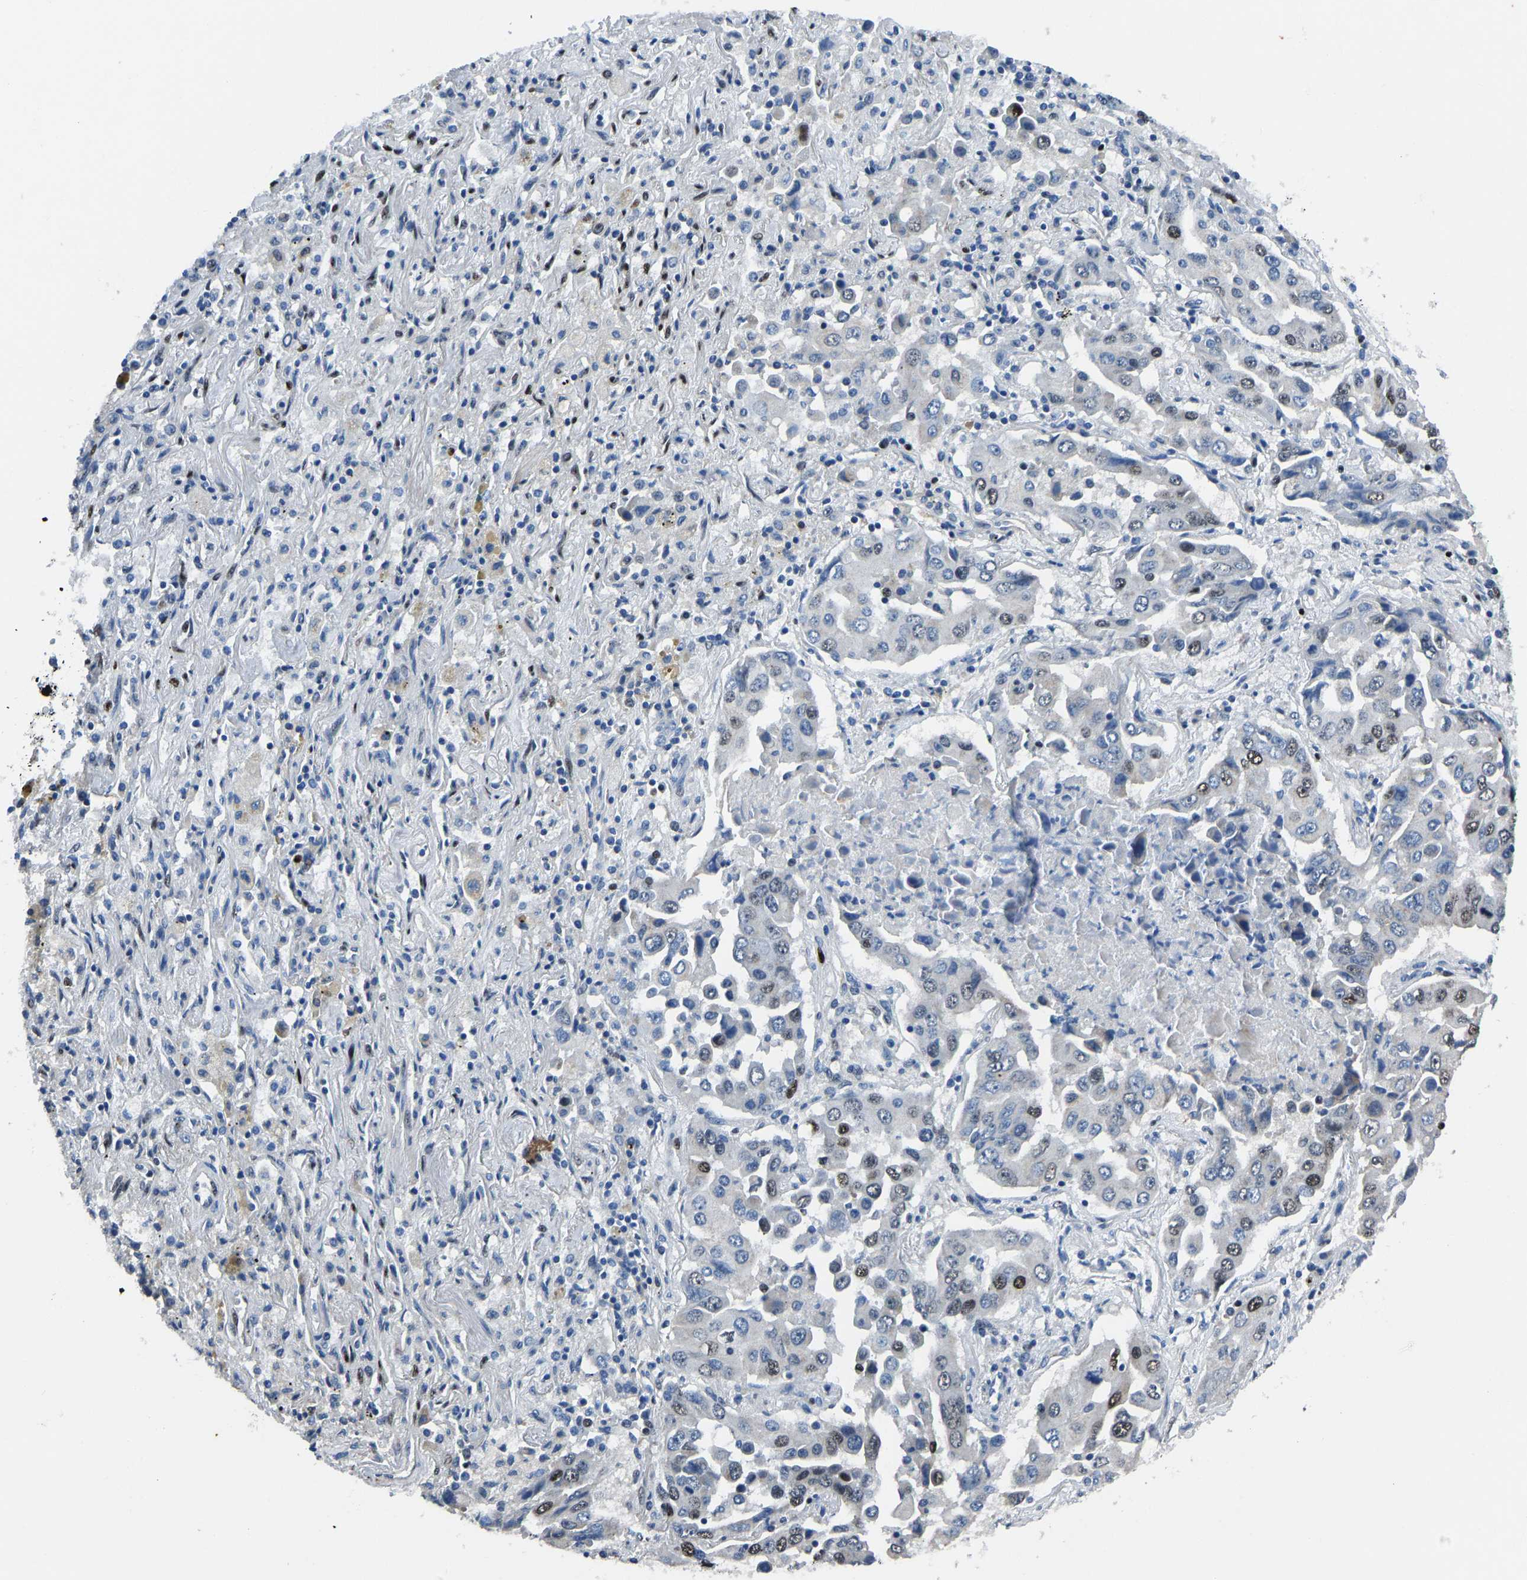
{"staining": {"intensity": "moderate", "quantity": "<25%", "location": "nuclear"}, "tissue": "lung cancer", "cell_type": "Tumor cells", "image_type": "cancer", "snomed": [{"axis": "morphology", "description": "Adenocarcinoma, NOS"}, {"axis": "topography", "description": "Lung"}], "caption": "Tumor cells demonstrate low levels of moderate nuclear staining in about <25% of cells in human adenocarcinoma (lung). (IHC, brightfield microscopy, high magnification).", "gene": "EGR1", "patient": {"sex": "female", "age": 65}}